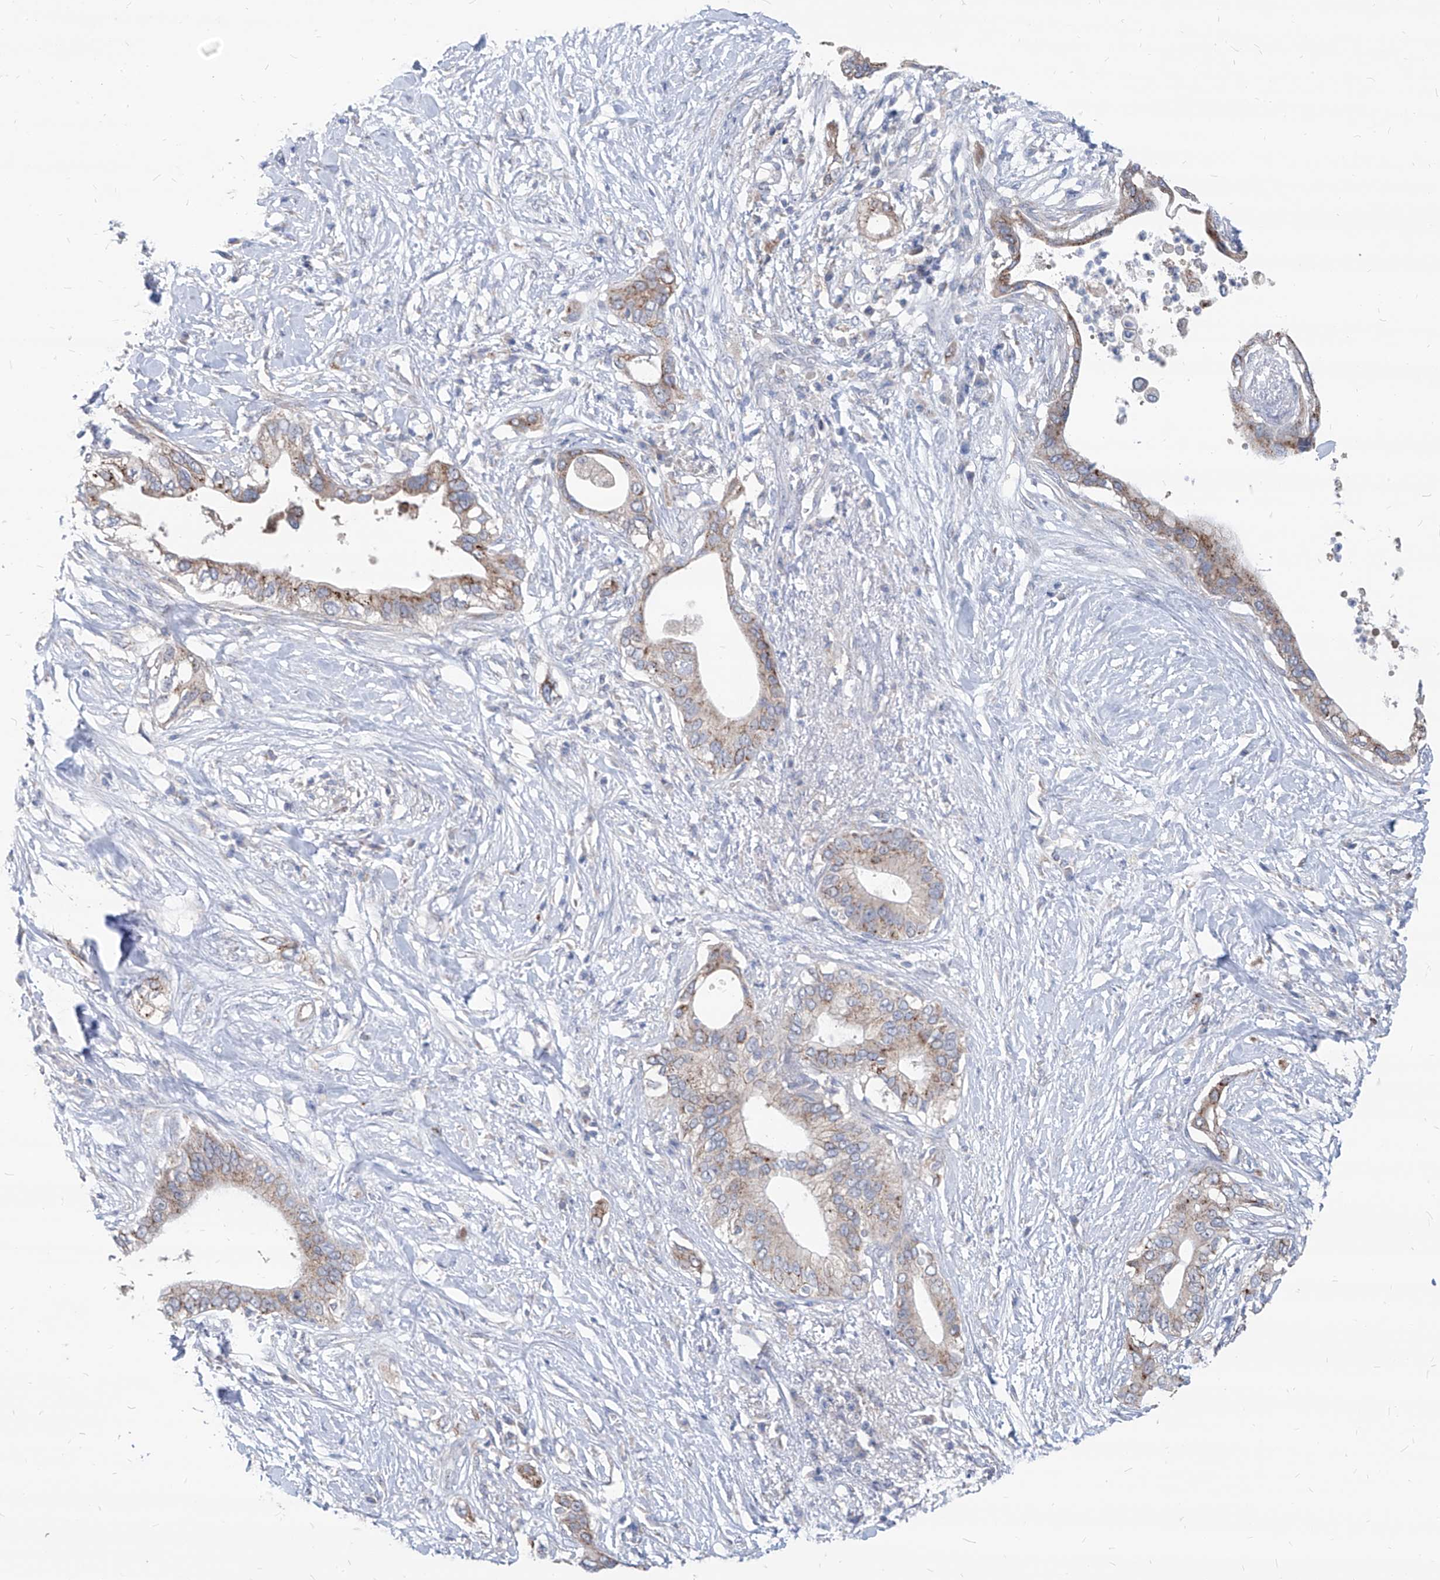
{"staining": {"intensity": "moderate", "quantity": "25%-75%", "location": "cytoplasmic/membranous"}, "tissue": "pancreatic cancer", "cell_type": "Tumor cells", "image_type": "cancer", "snomed": [{"axis": "morphology", "description": "Normal tissue, NOS"}, {"axis": "morphology", "description": "Adenocarcinoma, NOS"}, {"axis": "topography", "description": "Pancreas"}, {"axis": "topography", "description": "Peripheral nerve tissue"}], "caption": "Protein staining of adenocarcinoma (pancreatic) tissue exhibits moderate cytoplasmic/membranous staining in about 25%-75% of tumor cells.", "gene": "AGPS", "patient": {"sex": "male", "age": 59}}